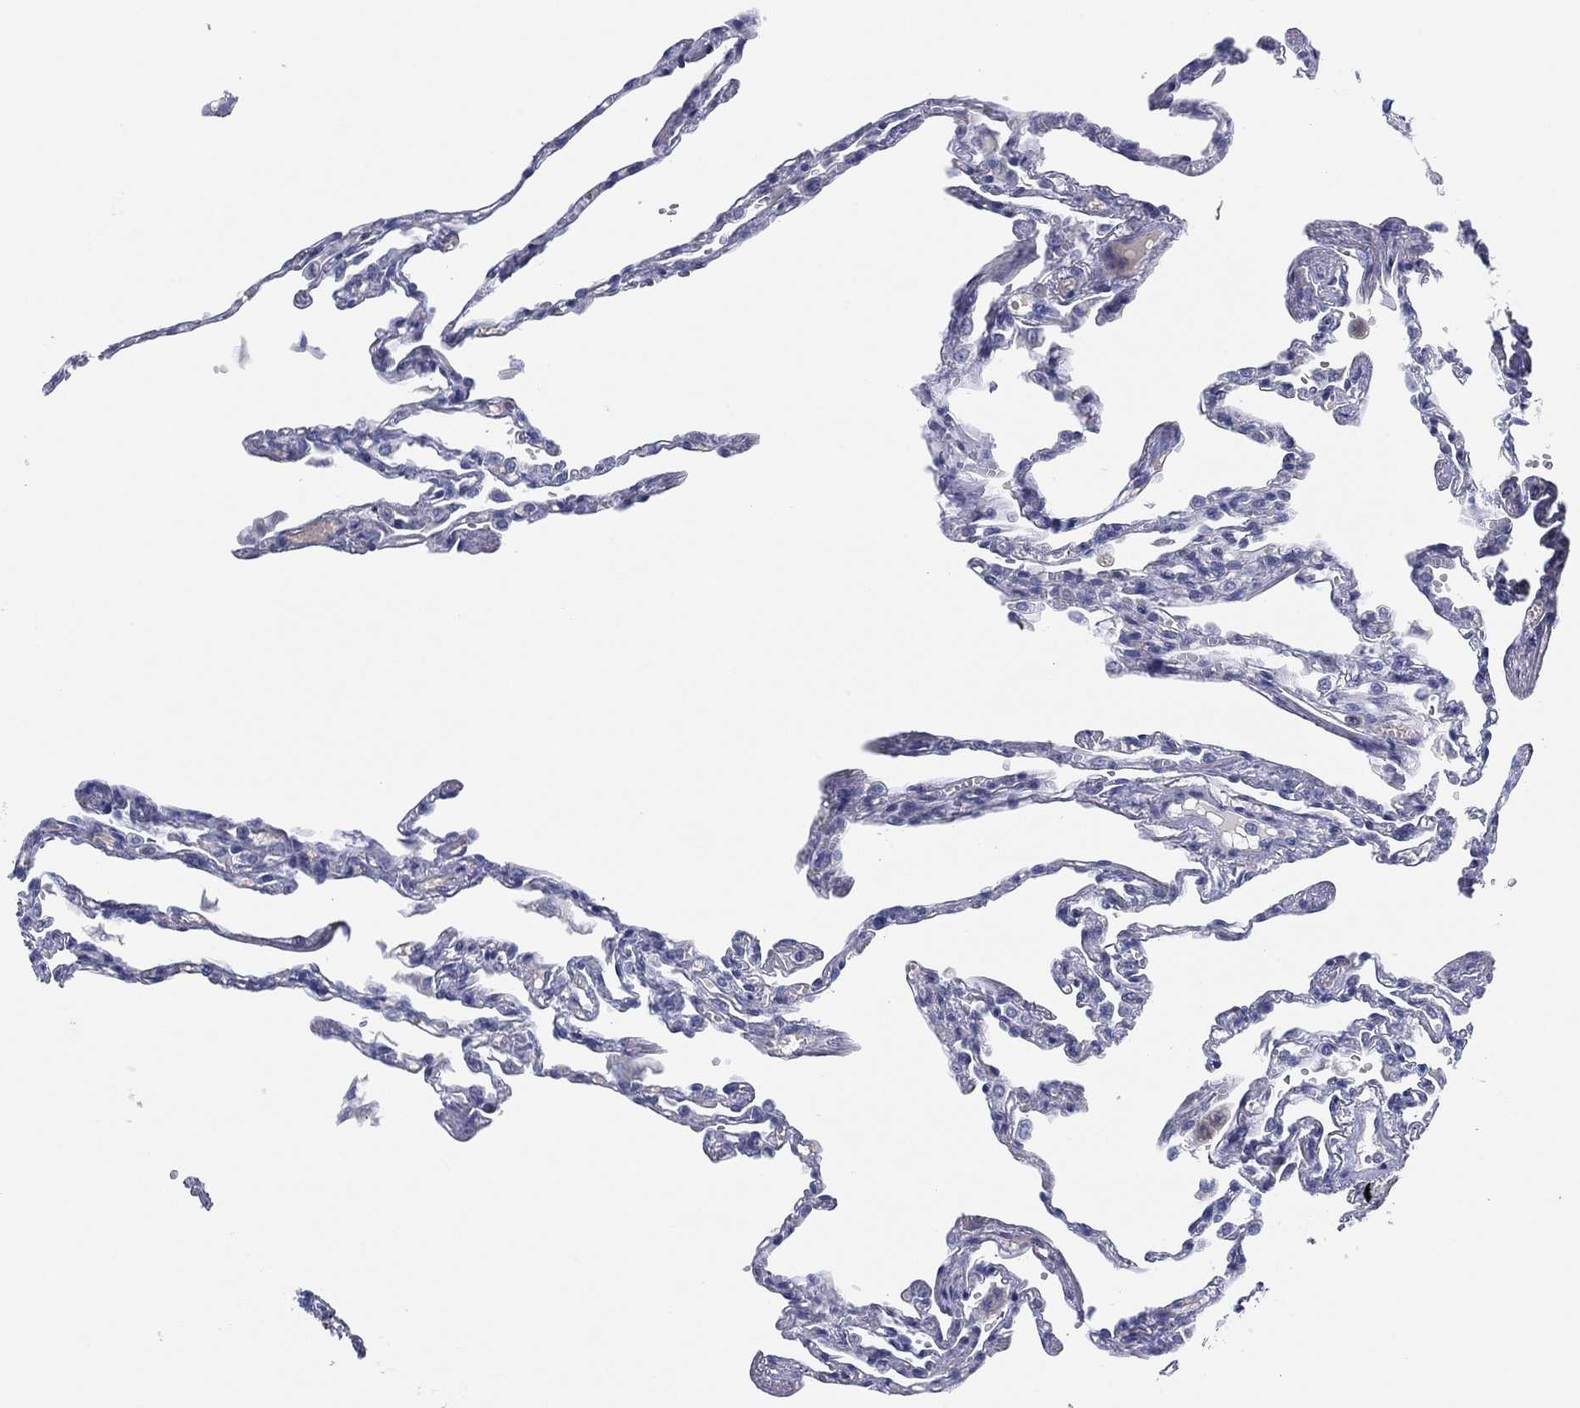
{"staining": {"intensity": "negative", "quantity": "none", "location": "none"}, "tissue": "lung", "cell_type": "Alveolar cells", "image_type": "normal", "snomed": [{"axis": "morphology", "description": "Normal tissue, NOS"}, {"axis": "topography", "description": "Lung"}], "caption": "Human lung stained for a protein using IHC displays no staining in alveolar cells.", "gene": "HEATR4", "patient": {"sex": "male", "age": 78}}